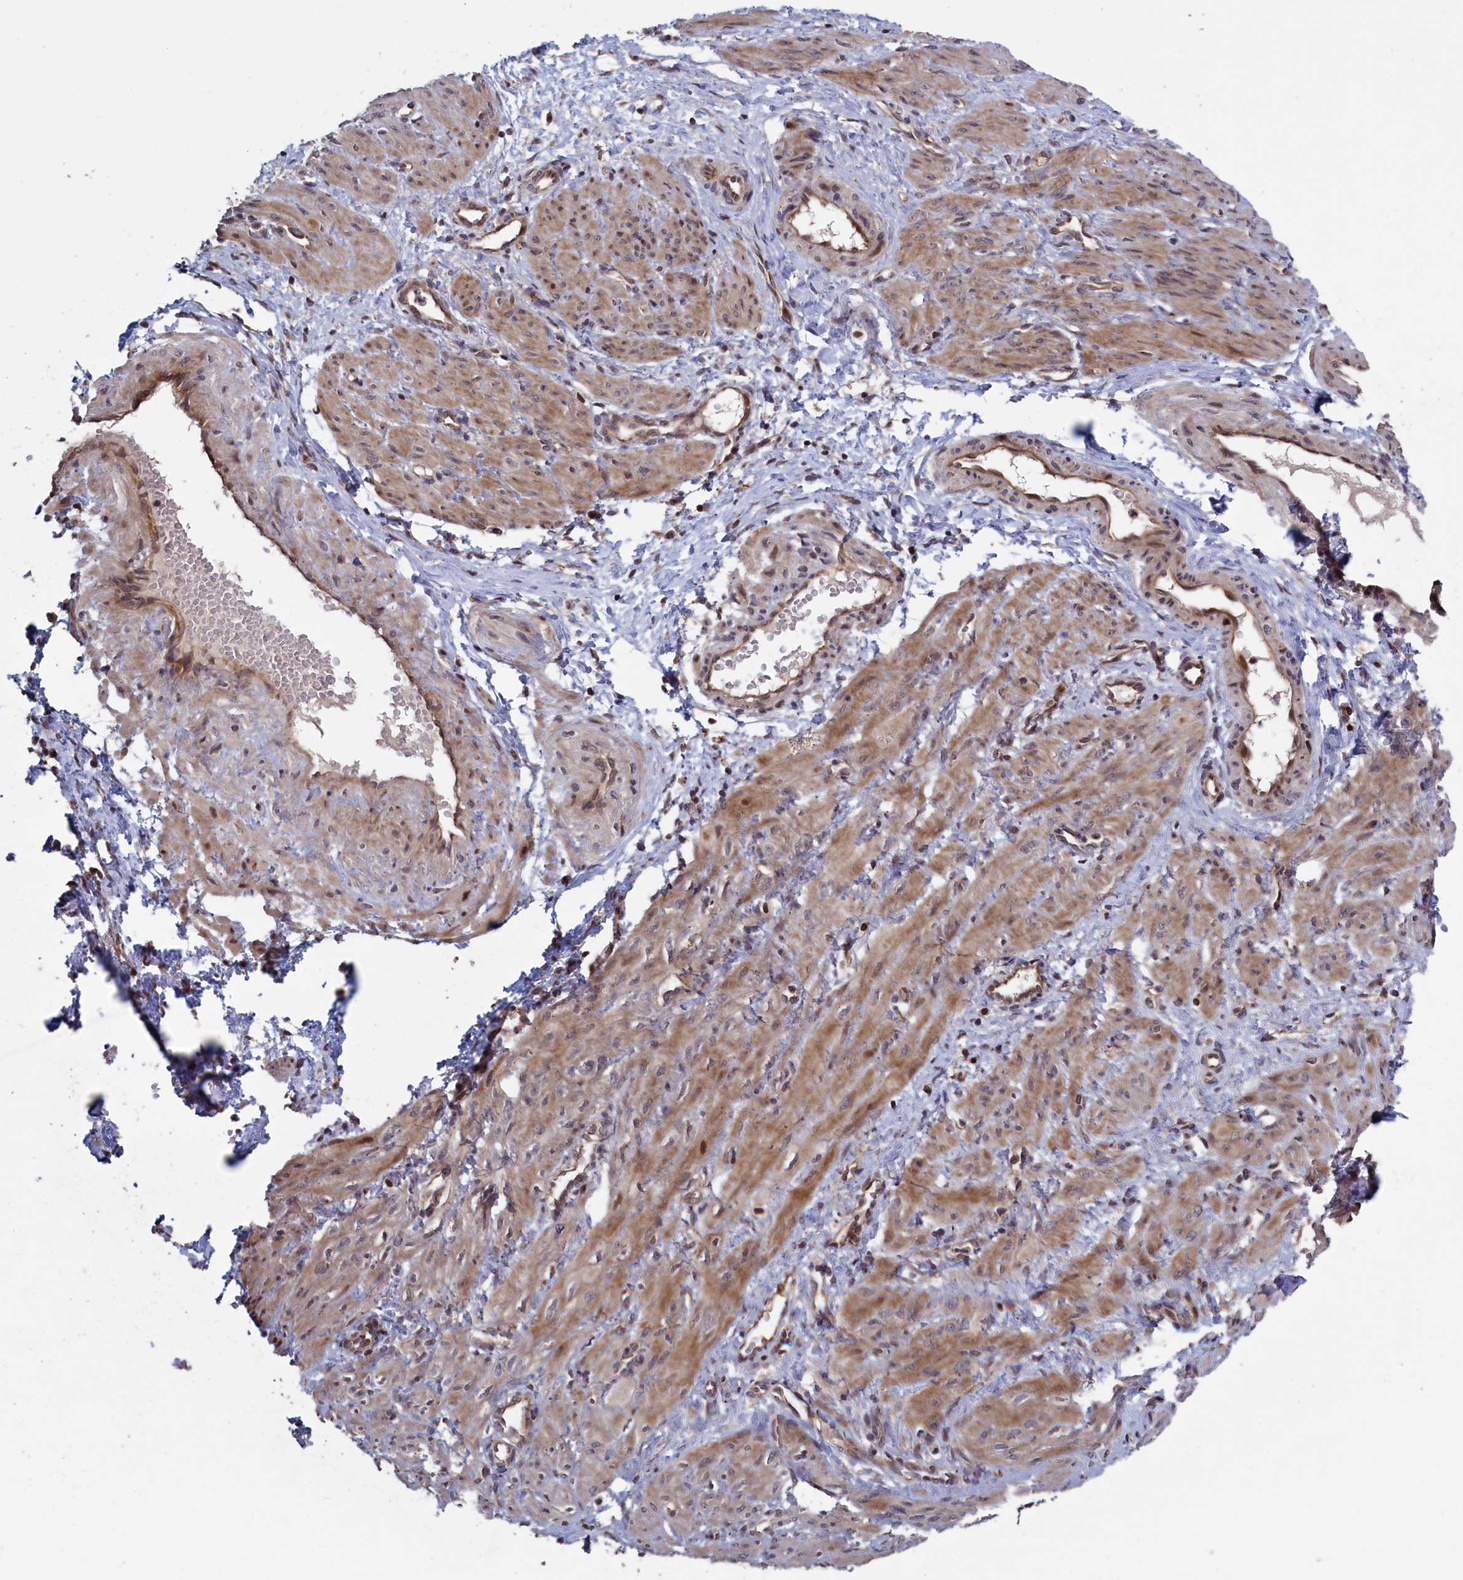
{"staining": {"intensity": "moderate", "quantity": "25%-75%", "location": "cytoplasmic/membranous,nuclear"}, "tissue": "smooth muscle", "cell_type": "Smooth muscle cells", "image_type": "normal", "snomed": [{"axis": "morphology", "description": "Normal tissue, NOS"}, {"axis": "topography", "description": "Endometrium"}], "caption": "High-magnification brightfield microscopy of unremarkable smooth muscle stained with DAB (brown) and counterstained with hematoxylin (blue). smooth muscle cells exhibit moderate cytoplasmic/membranous,nuclear staining is seen in about25%-75% of cells. (Brightfield microscopy of DAB IHC at high magnification).", "gene": "LSG1", "patient": {"sex": "female", "age": 33}}